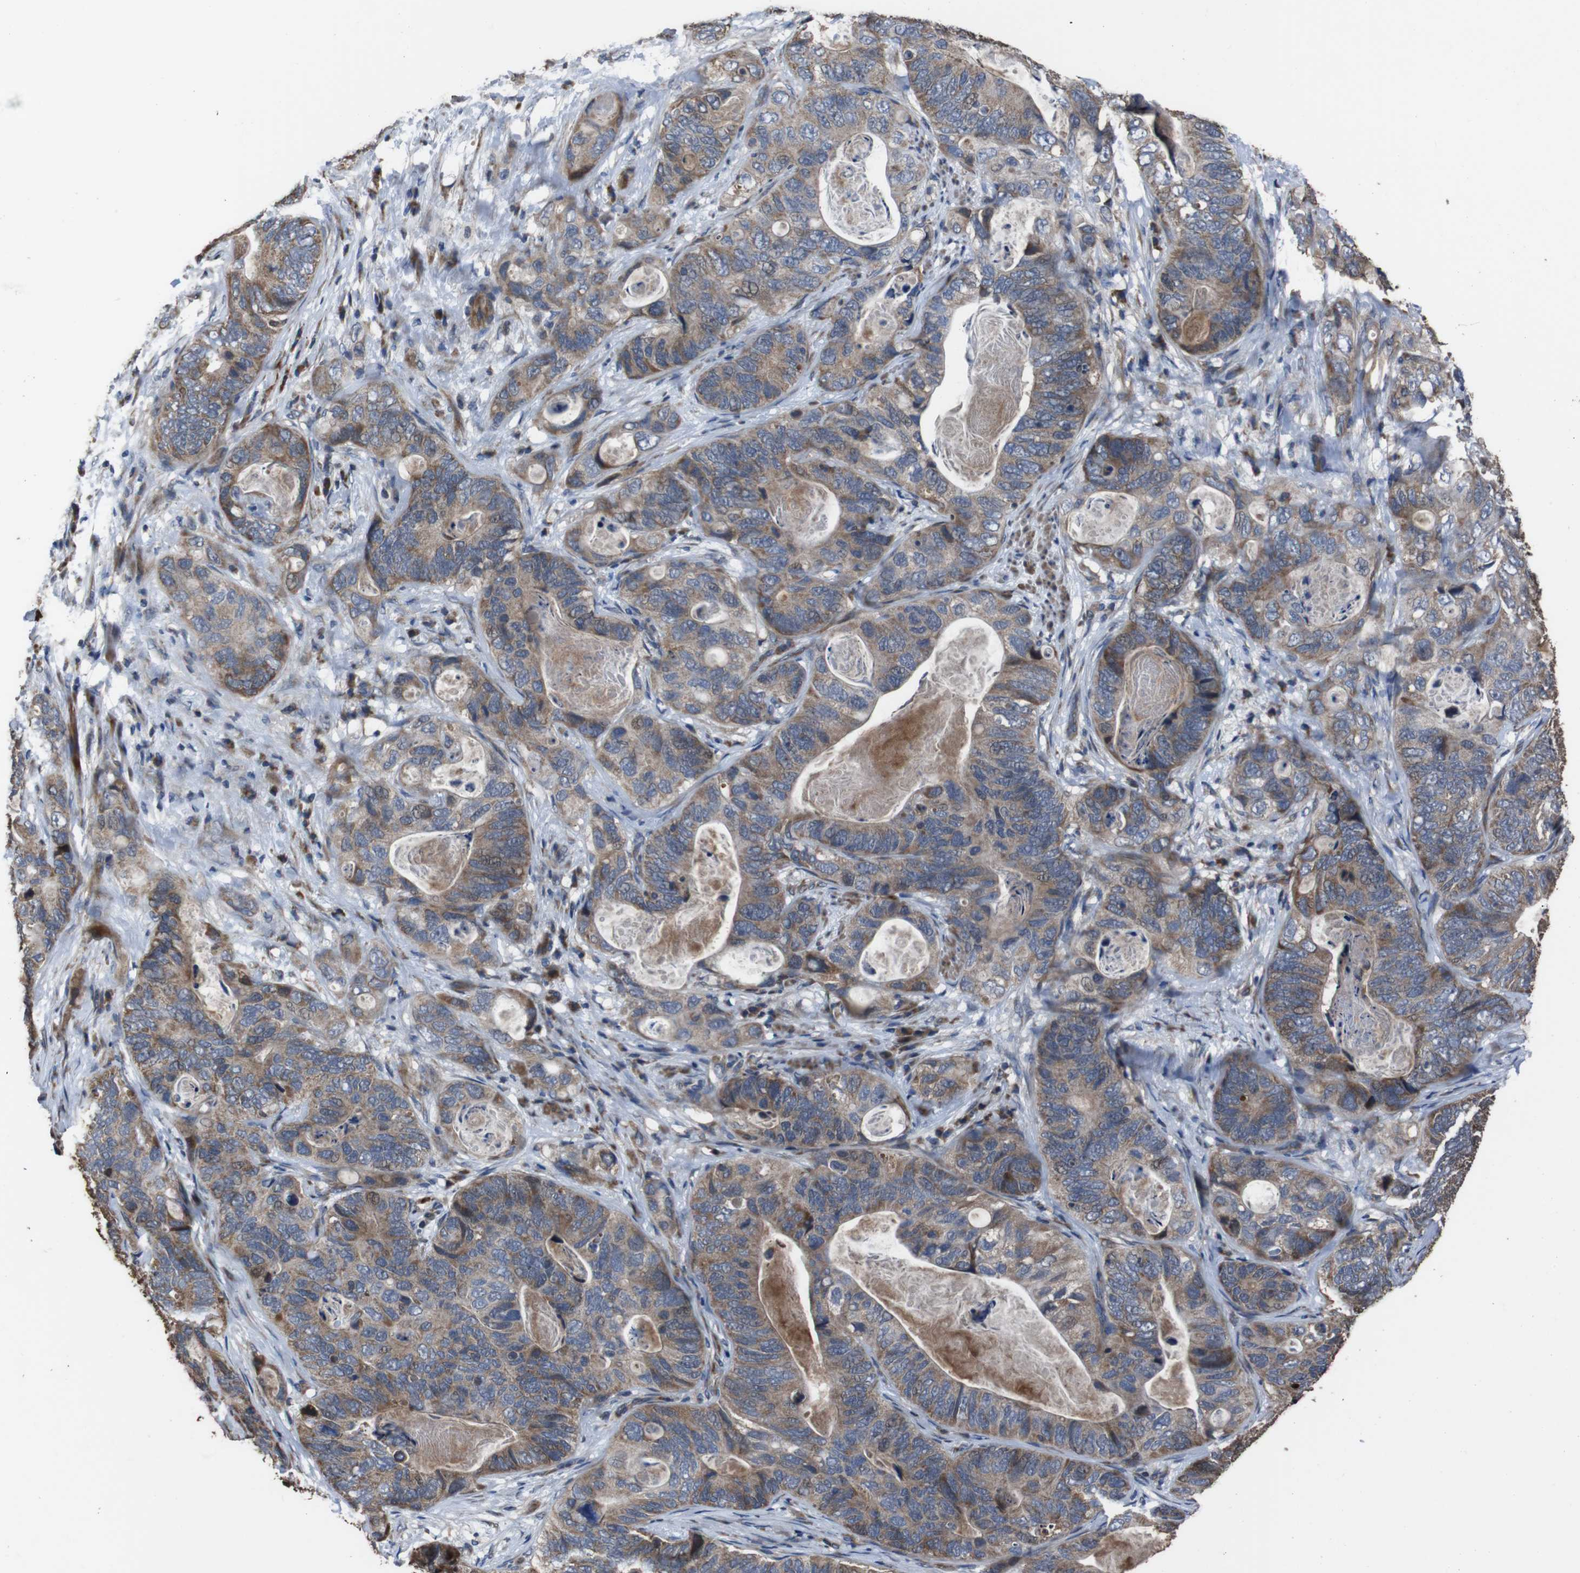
{"staining": {"intensity": "weak", "quantity": ">75%", "location": "cytoplasmic/membranous"}, "tissue": "stomach cancer", "cell_type": "Tumor cells", "image_type": "cancer", "snomed": [{"axis": "morphology", "description": "Adenocarcinoma, NOS"}, {"axis": "topography", "description": "Stomach"}], "caption": "Protein analysis of stomach adenocarcinoma tissue reveals weak cytoplasmic/membranous positivity in about >75% of tumor cells.", "gene": "SNN", "patient": {"sex": "female", "age": 89}}